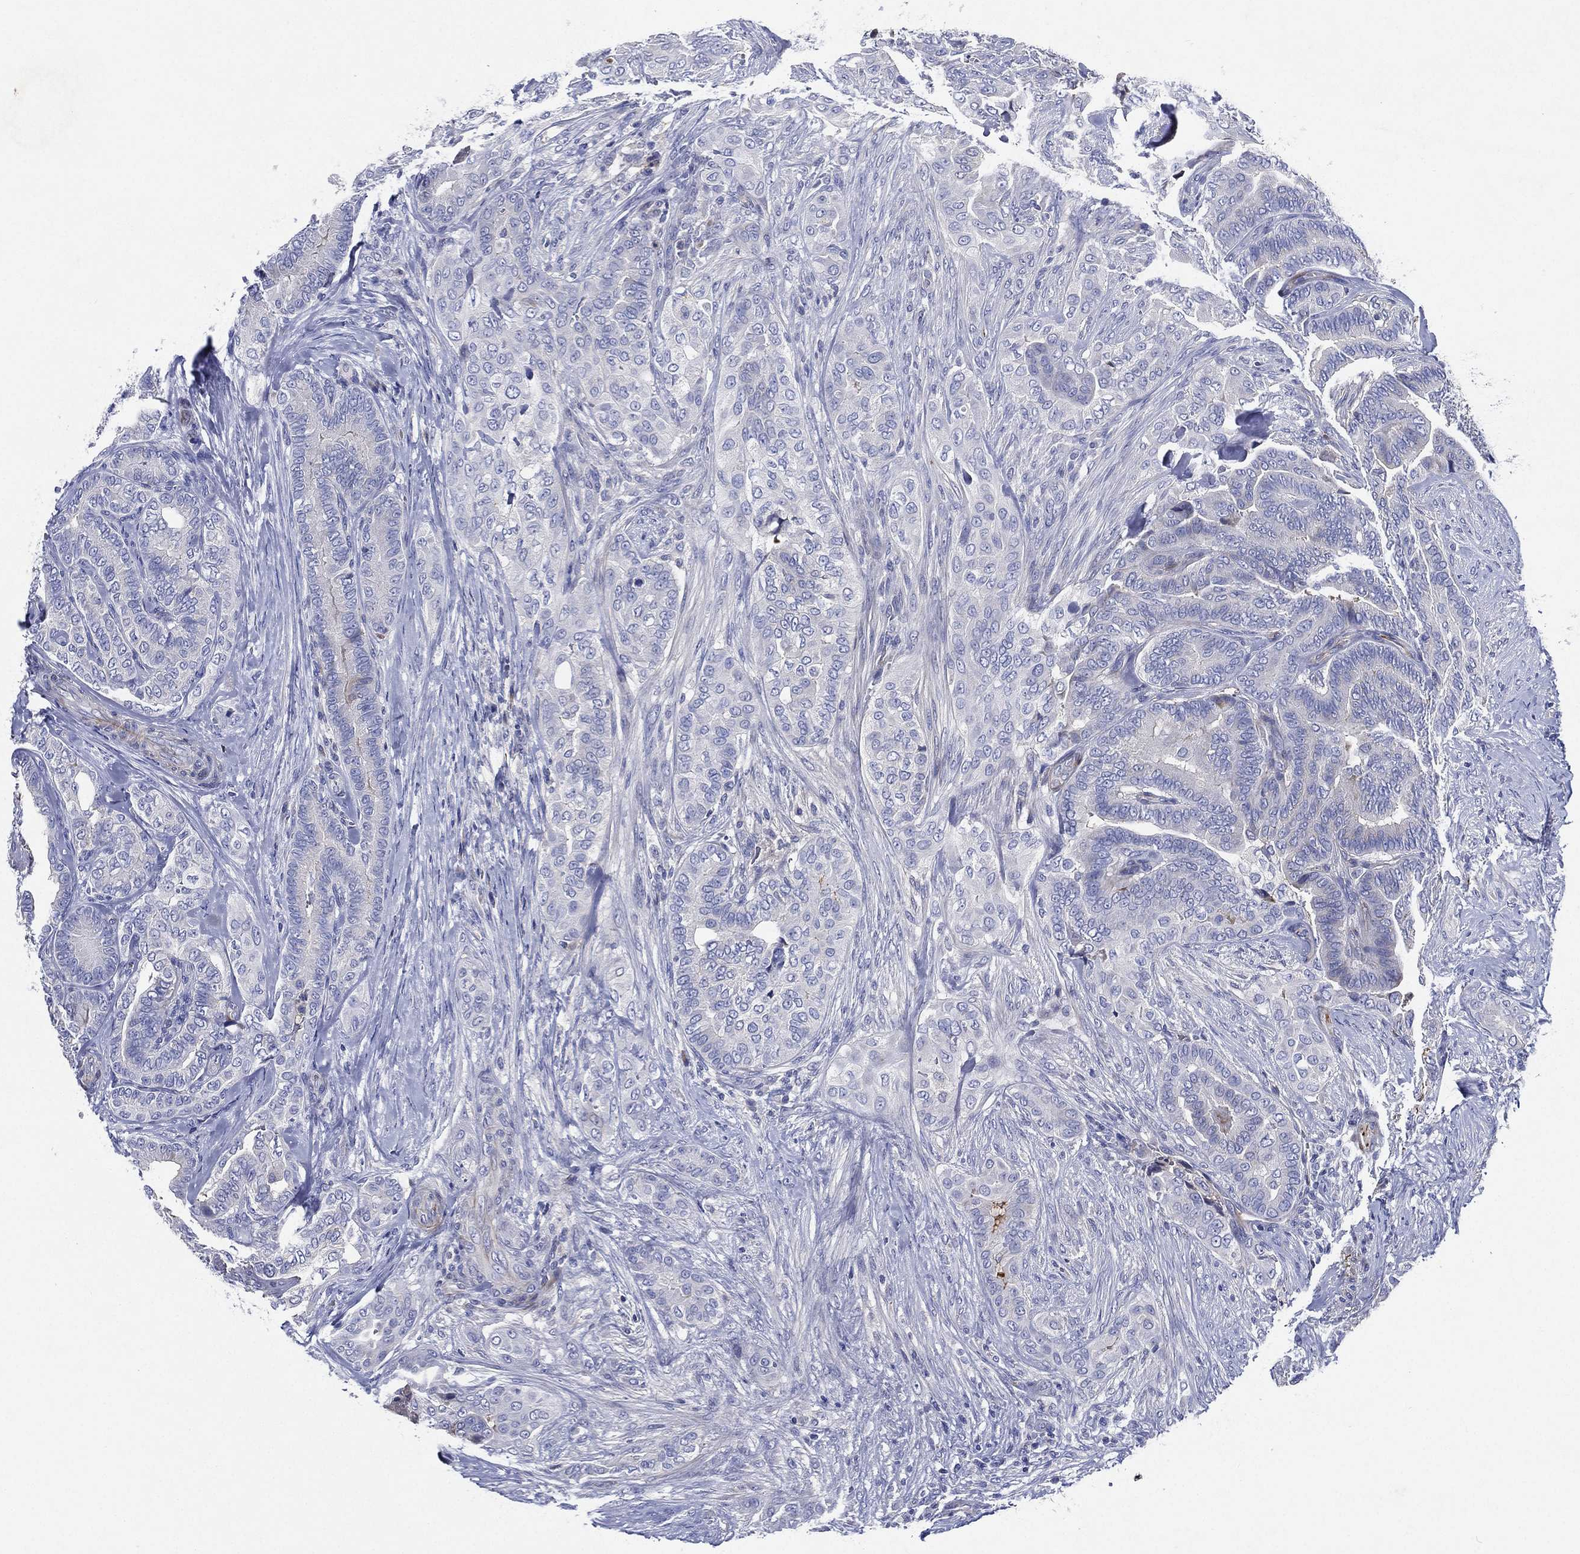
{"staining": {"intensity": "negative", "quantity": "none", "location": "none"}, "tissue": "thyroid cancer", "cell_type": "Tumor cells", "image_type": "cancer", "snomed": [{"axis": "morphology", "description": "Papillary adenocarcinoma, NOS"}, {"axis": "topography", "description": "Thyroid gland"}], "caption": "This is an IHC photomicrograph of human thyroid cancer. There is no staining in tumor cells.", "gene": "TMPRSS11D", "patient": {"sex": "male", "age": 61}}